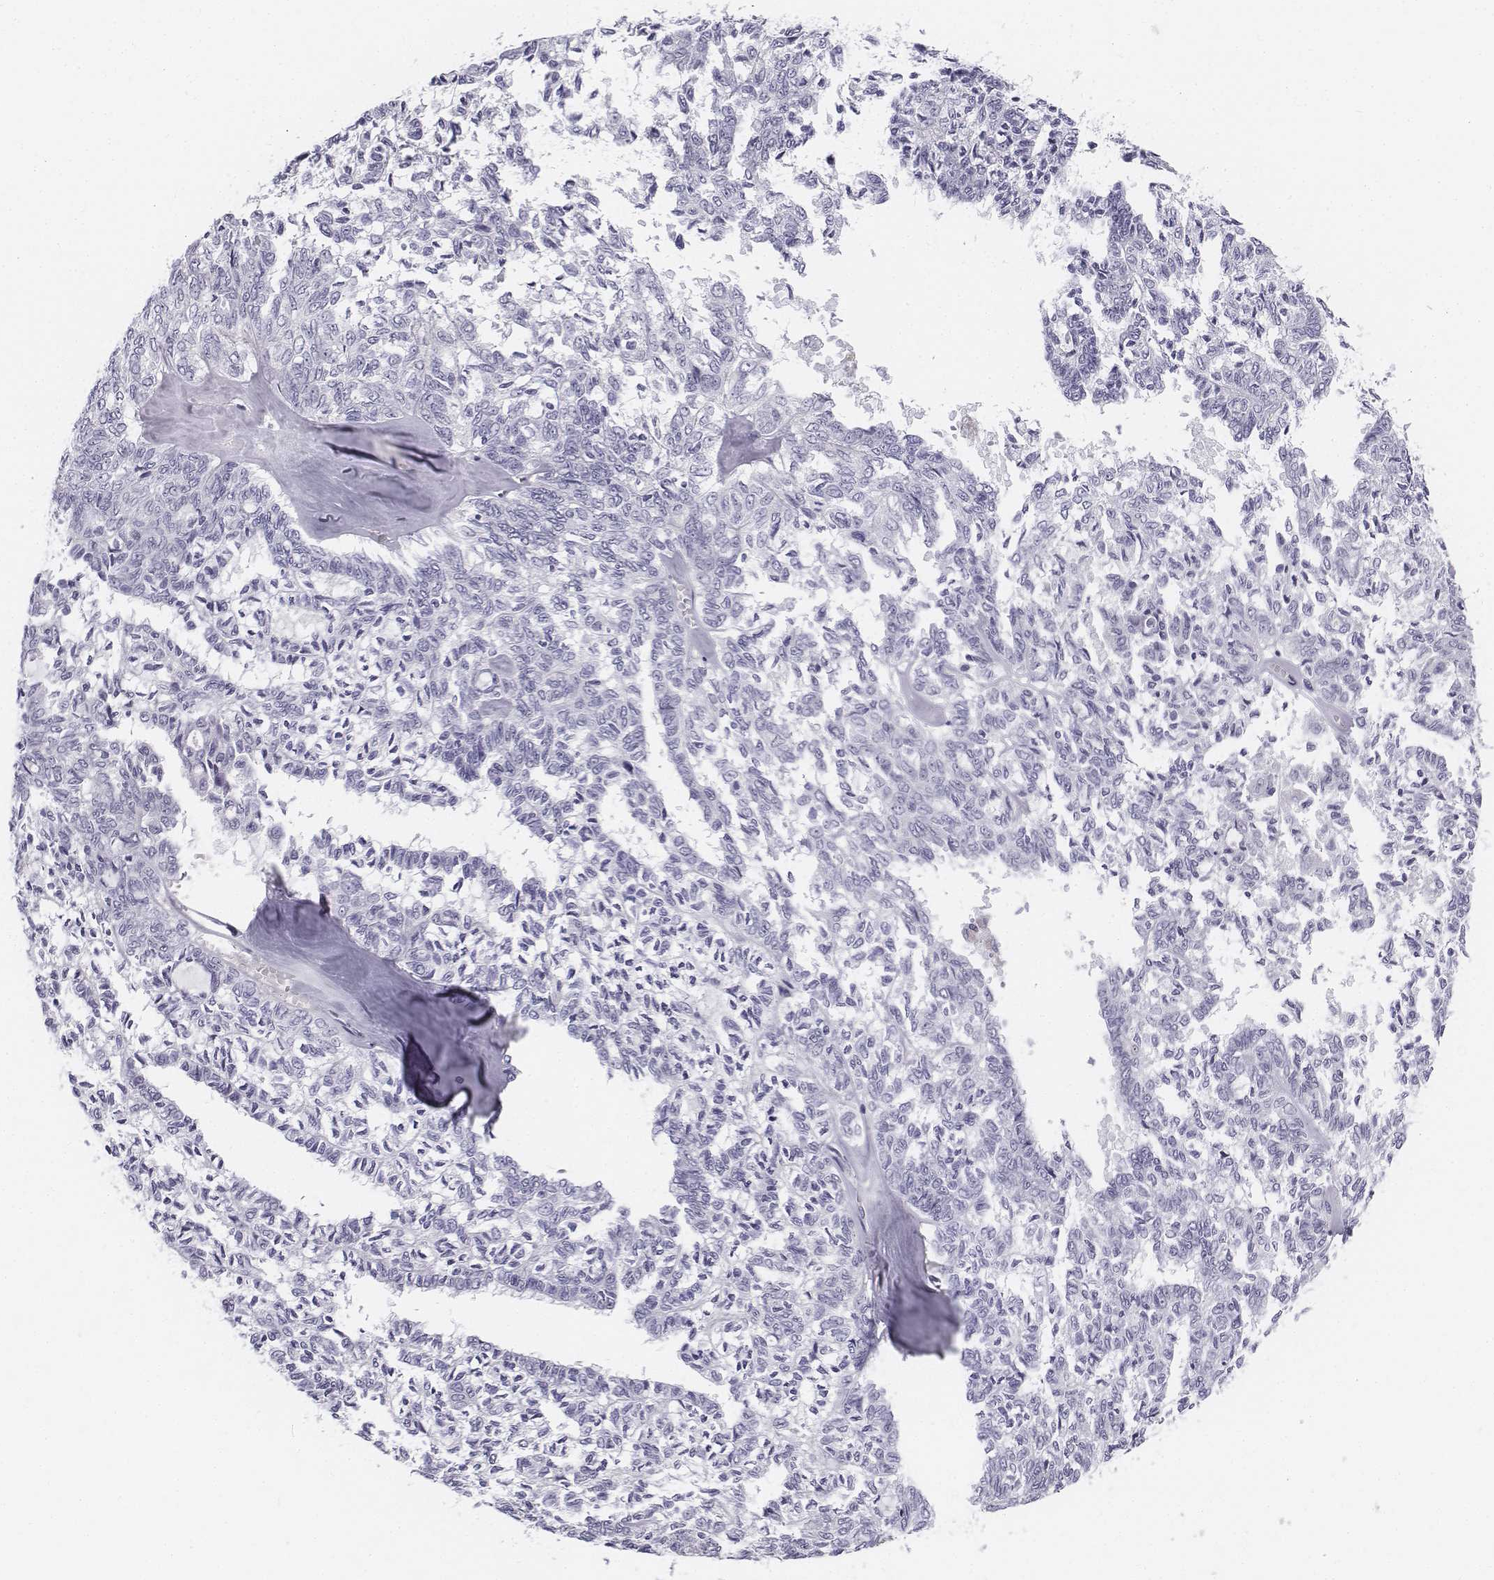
{"staining": {"intensity": "negative", "quantity": "none", "location": "none"}, "tissue": "ovarian cancer", "cell_type": "Tumor cells", "image_type": "cancer", "snomed": [{"axis": "morphology", "description": "Cystadenocarcinoma, serous, NOS"}, {"axis": "topography", "description": "Ovary"}], "caption": "The immunohistochemistry (IHC) photomicrograph has no significant expression in tumor cells of ovarian cancer (serous cystadenocarcinoma) tissue.", "gene": "TH", "patient": {"sex": "female", "age": 71}}